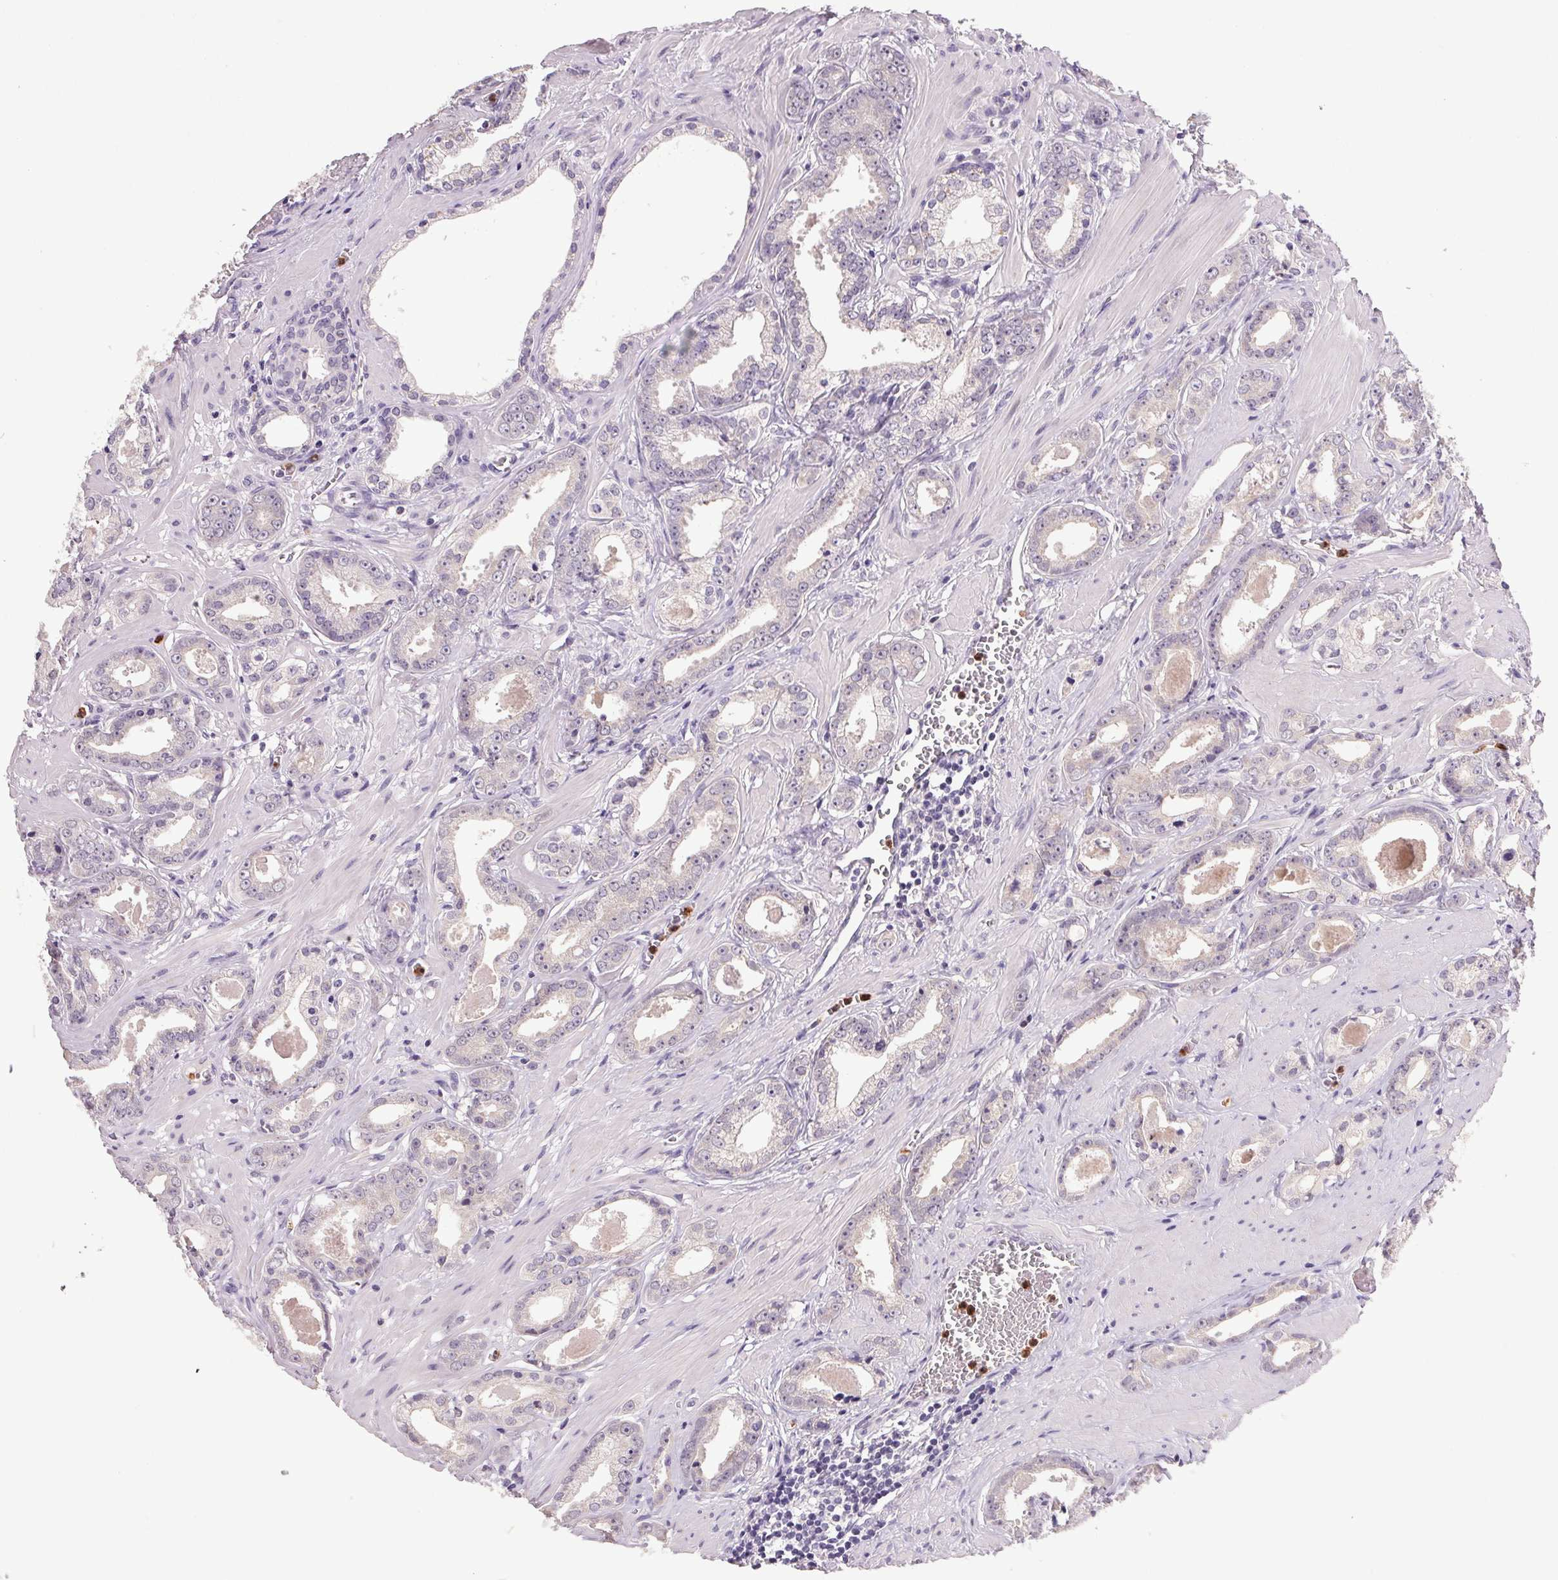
{"staining": {"intensity": "negative", "quantity": "none", "location": "none"}, "tissue": "prostate cancer", "cell_type": "Tumor cells", "image_type": "cancer", "snomed": [{"axis": "morphology", "description": "Adenocarcinoma, Low grade"}, {"axis": "topography", "description": "Prostate"}], "caption": "Tumor cells are negative for brown protein staining in prostate cancer.", "gene": "TRDN", "patient": {"sex": "male", "age": 64}}